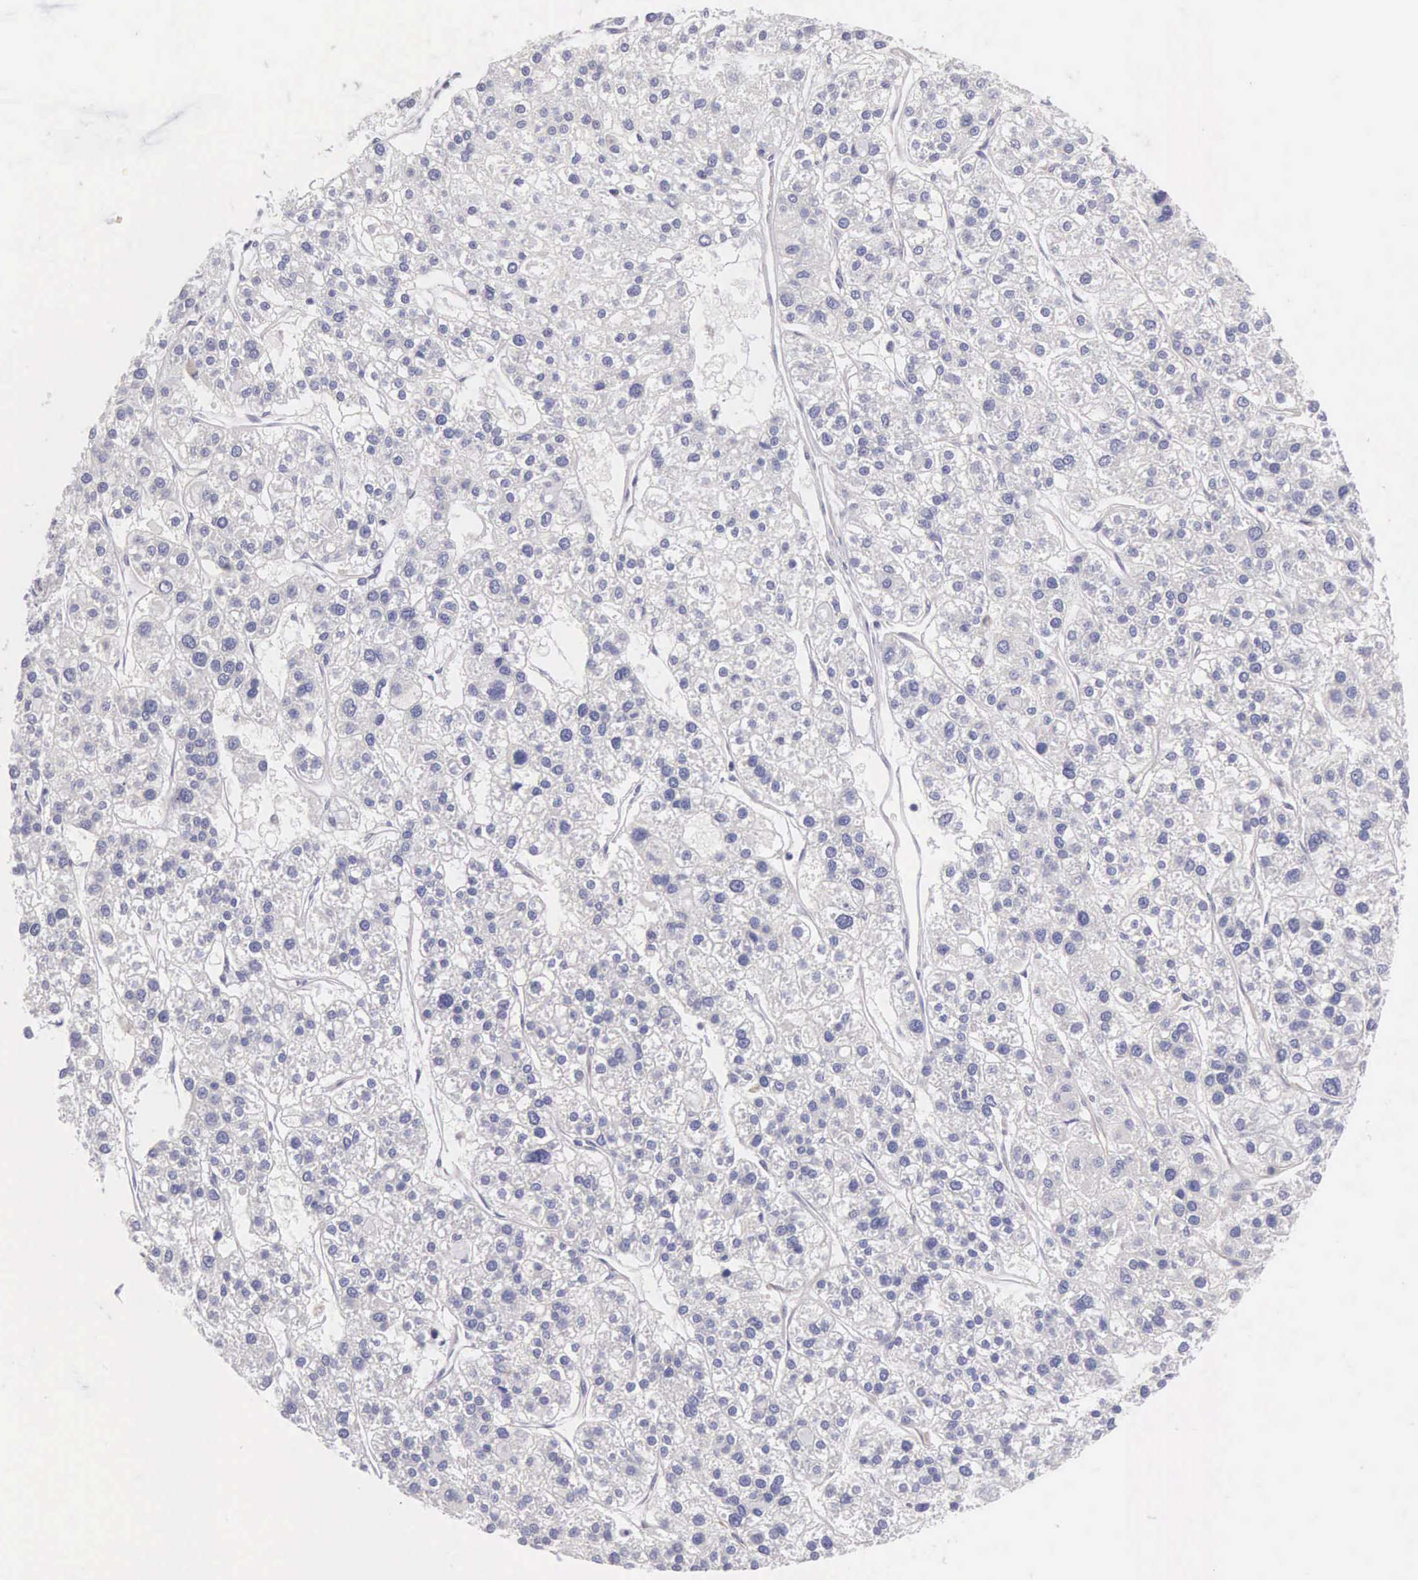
{"staining": {"intensity": "negative", "quantity": "none", "location": "none"}, "tissue": "liver cancer", "cell_type": "Tumor cells", "image_type": "cancer", "snomed": [{"axis": "morphology", "description": "Carcinoma, Hepatocellular, NOS"}, {"axis": "topography", "description": "Liver"}], "caption": "Immunohistochemistry micrograph of human liver hepatocellular carcinoma stained for a protein (brown), which reveals no expression in tumor cells.", "gene": "OSBPL3", "patient": {"sex": "female", "age": 85}}